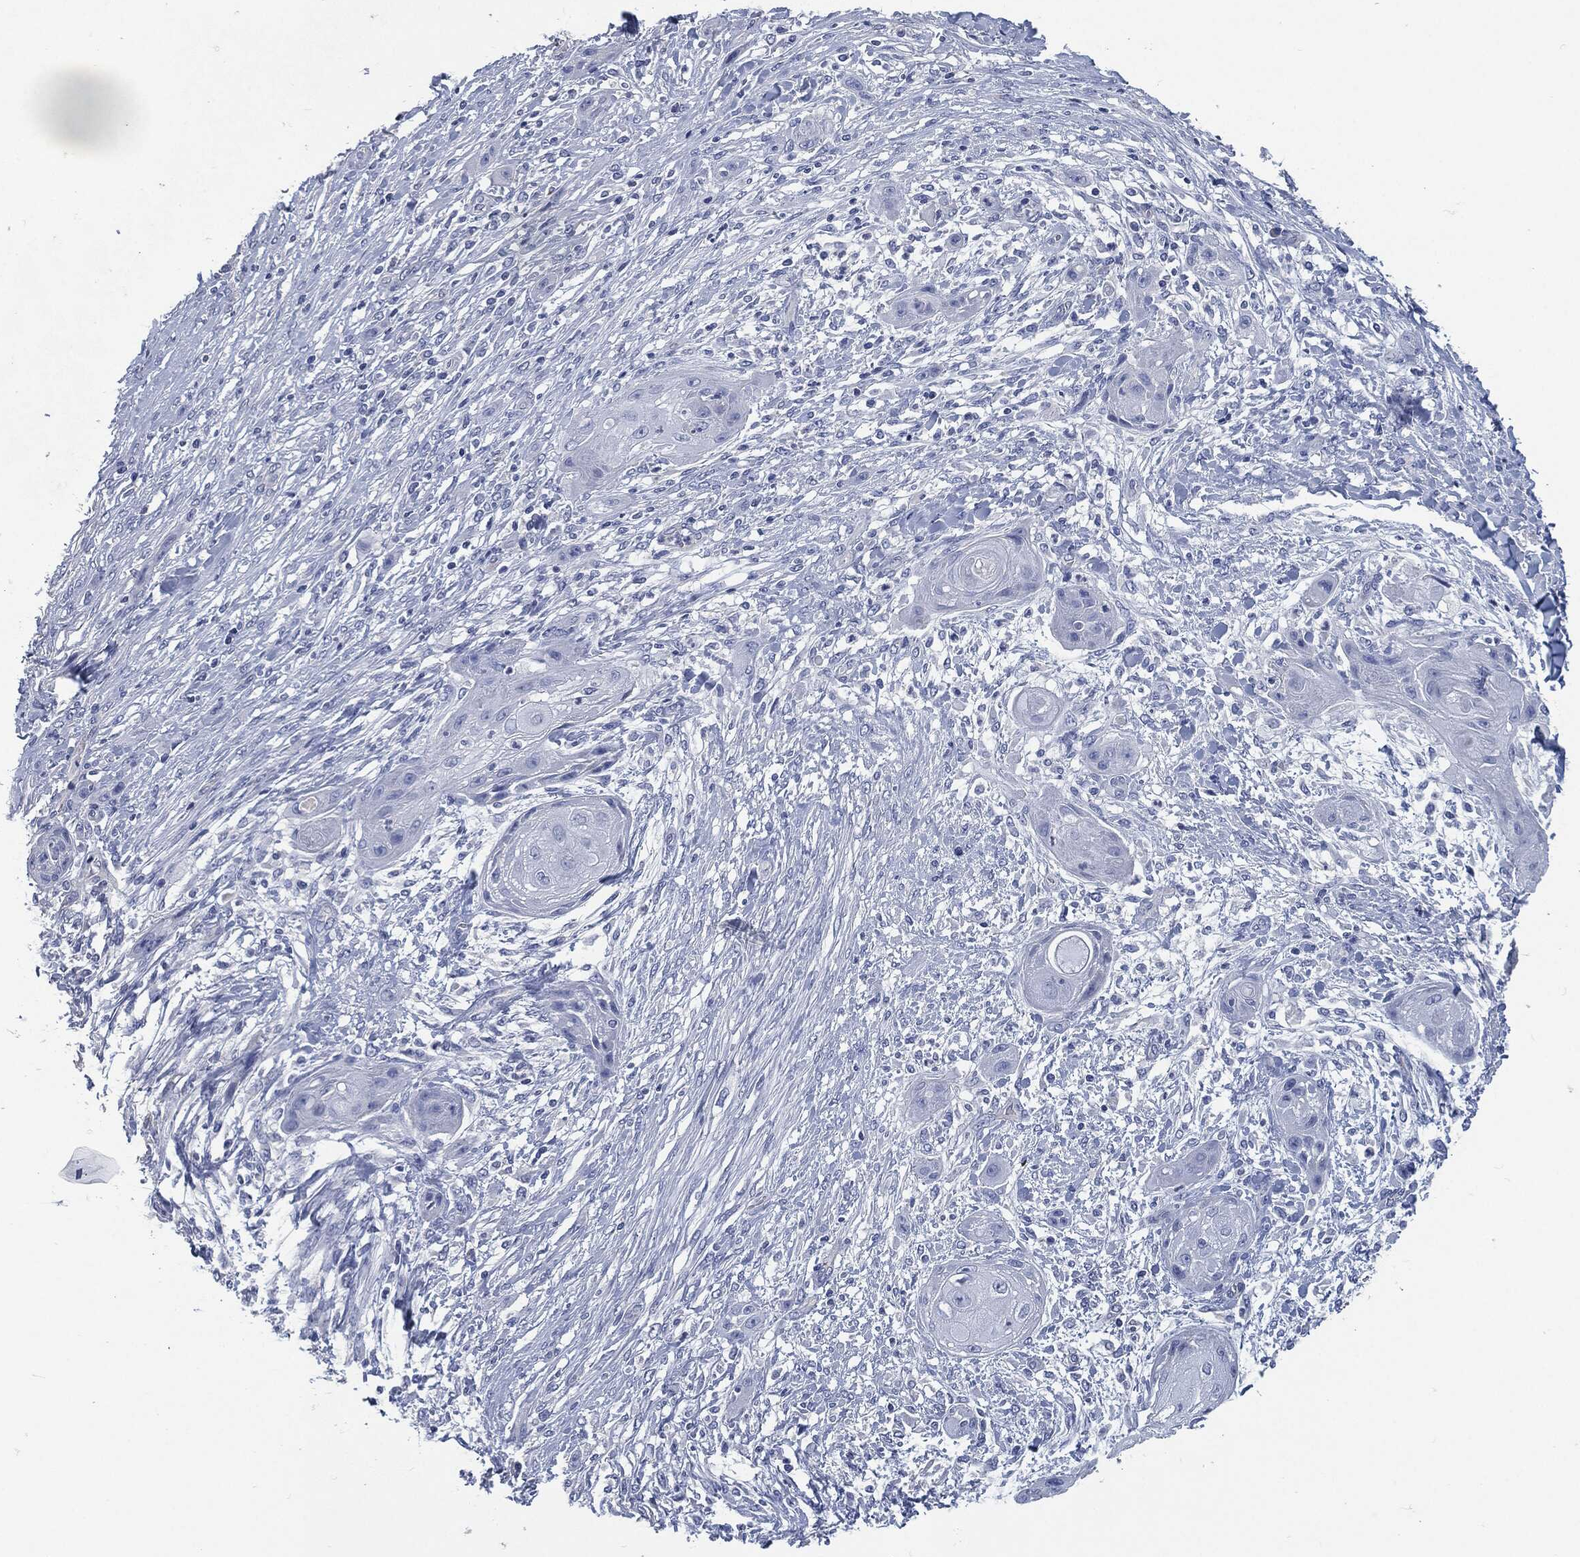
{"staining": {"intensity": "negative", "quantity": "none", "location": "none"}, "tissue": "skin cancer", "cell_type": "Tumor cells", "image_type": "cancer", "snomed": [{"axis": "morphology", "description": "Squamous cell carcinoma, NOS"}, {"axis": "topography", "description": "Skin"}], "caption": "Immunohistochemical staining of human skin cancer (squamous cell carcinoma) displays no significant expression in tumor cells.", "gene": "CD27", "patient": {"sex": "male", "age": 62}}